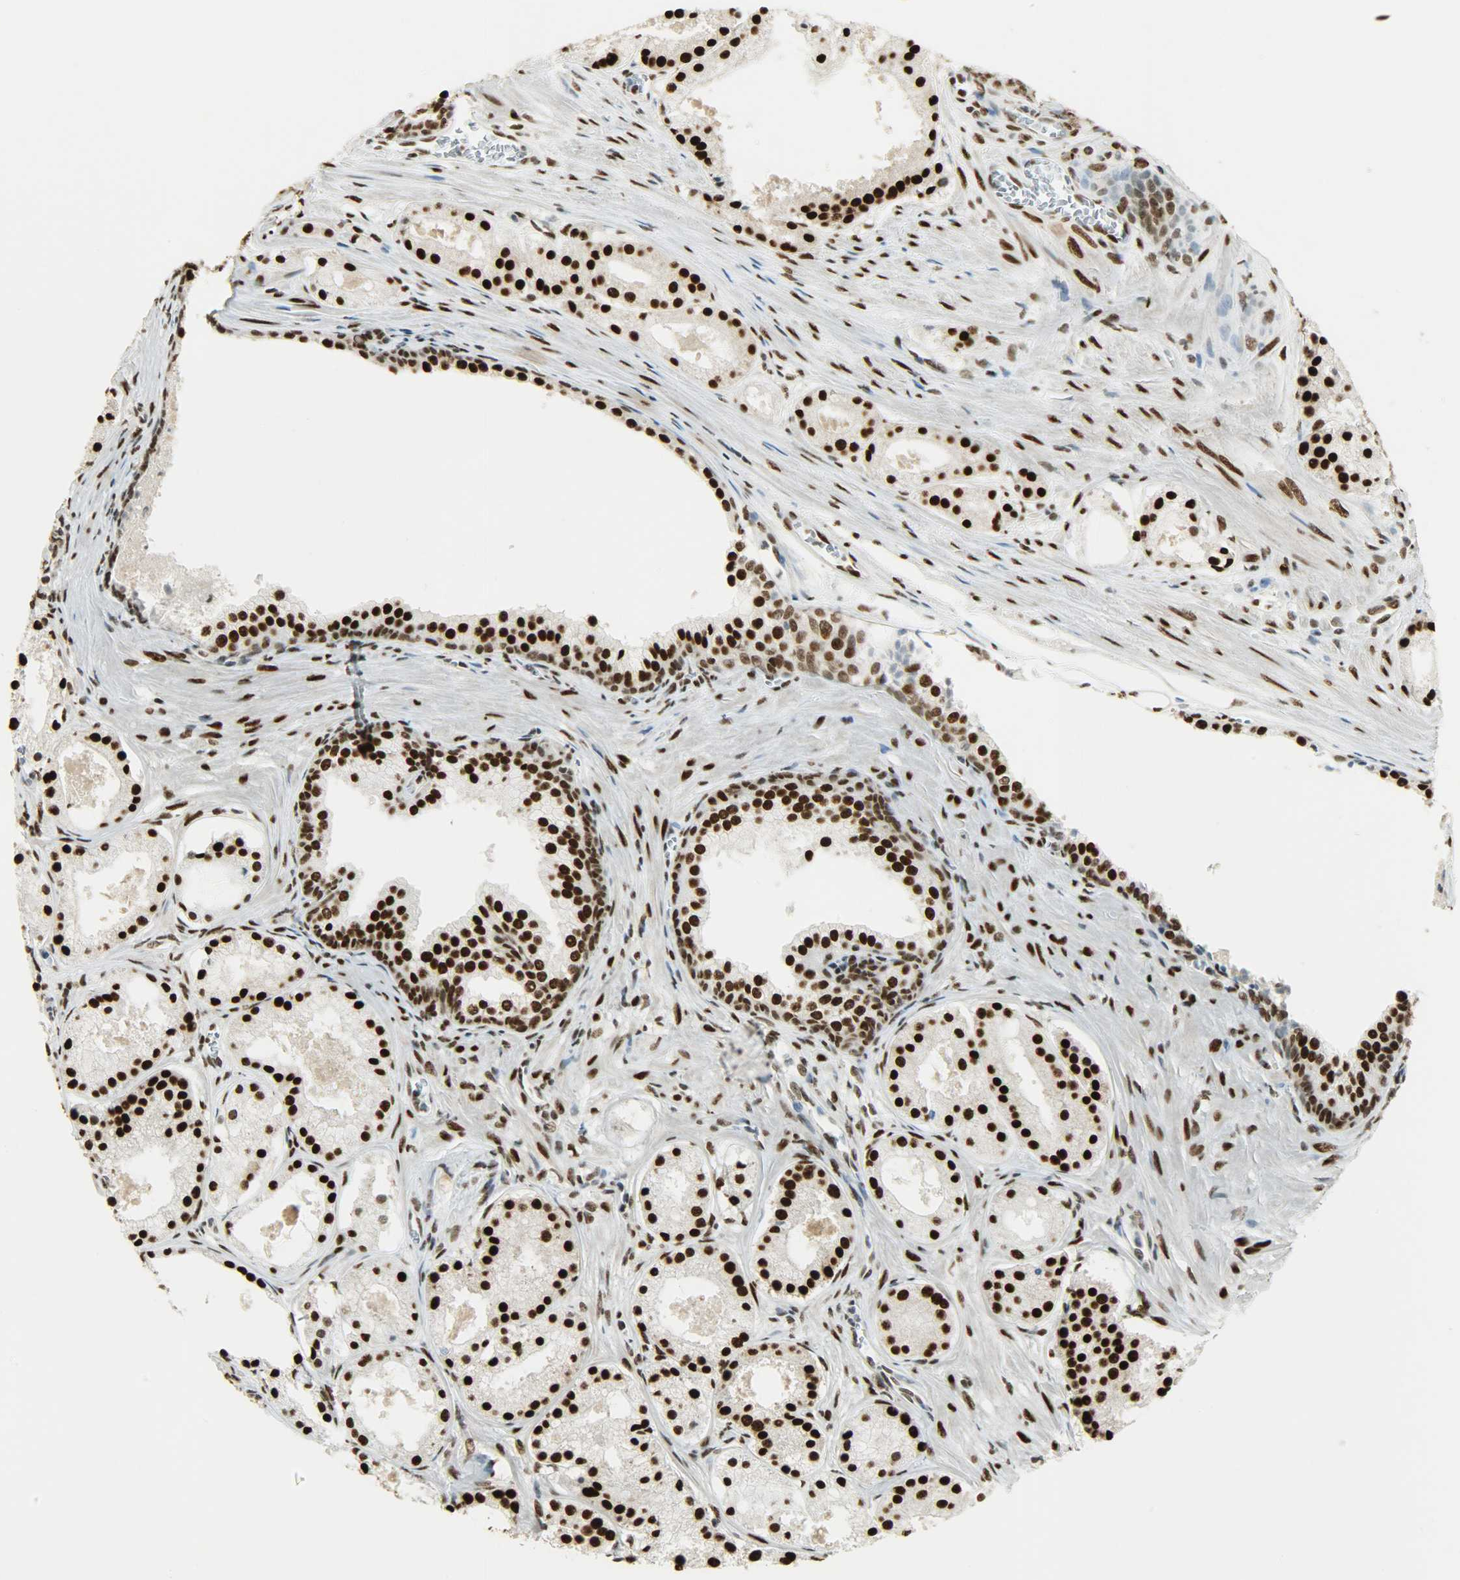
{"staining": {"intensity": "strong", "quantity": ">75%", "location": "nuclear"}, "tissue": "prostate cancer", "cell_type": "Tumor cells", "image_type": "cancer", "snomed": [{"axis": "morphology", "description": "Adenocarcinoma, Low grade"}, {"axis": "topography", "description": "Prostate"}], "caption": "Prostate cancer (adenocarcinoma (low-grade)) stained for a protein (brown) exhibits strong nuclear positive expression in approximately >75% of tumor cells.", "gene": "MYEF2", "patient": {"sex": "male", "age": 57}}